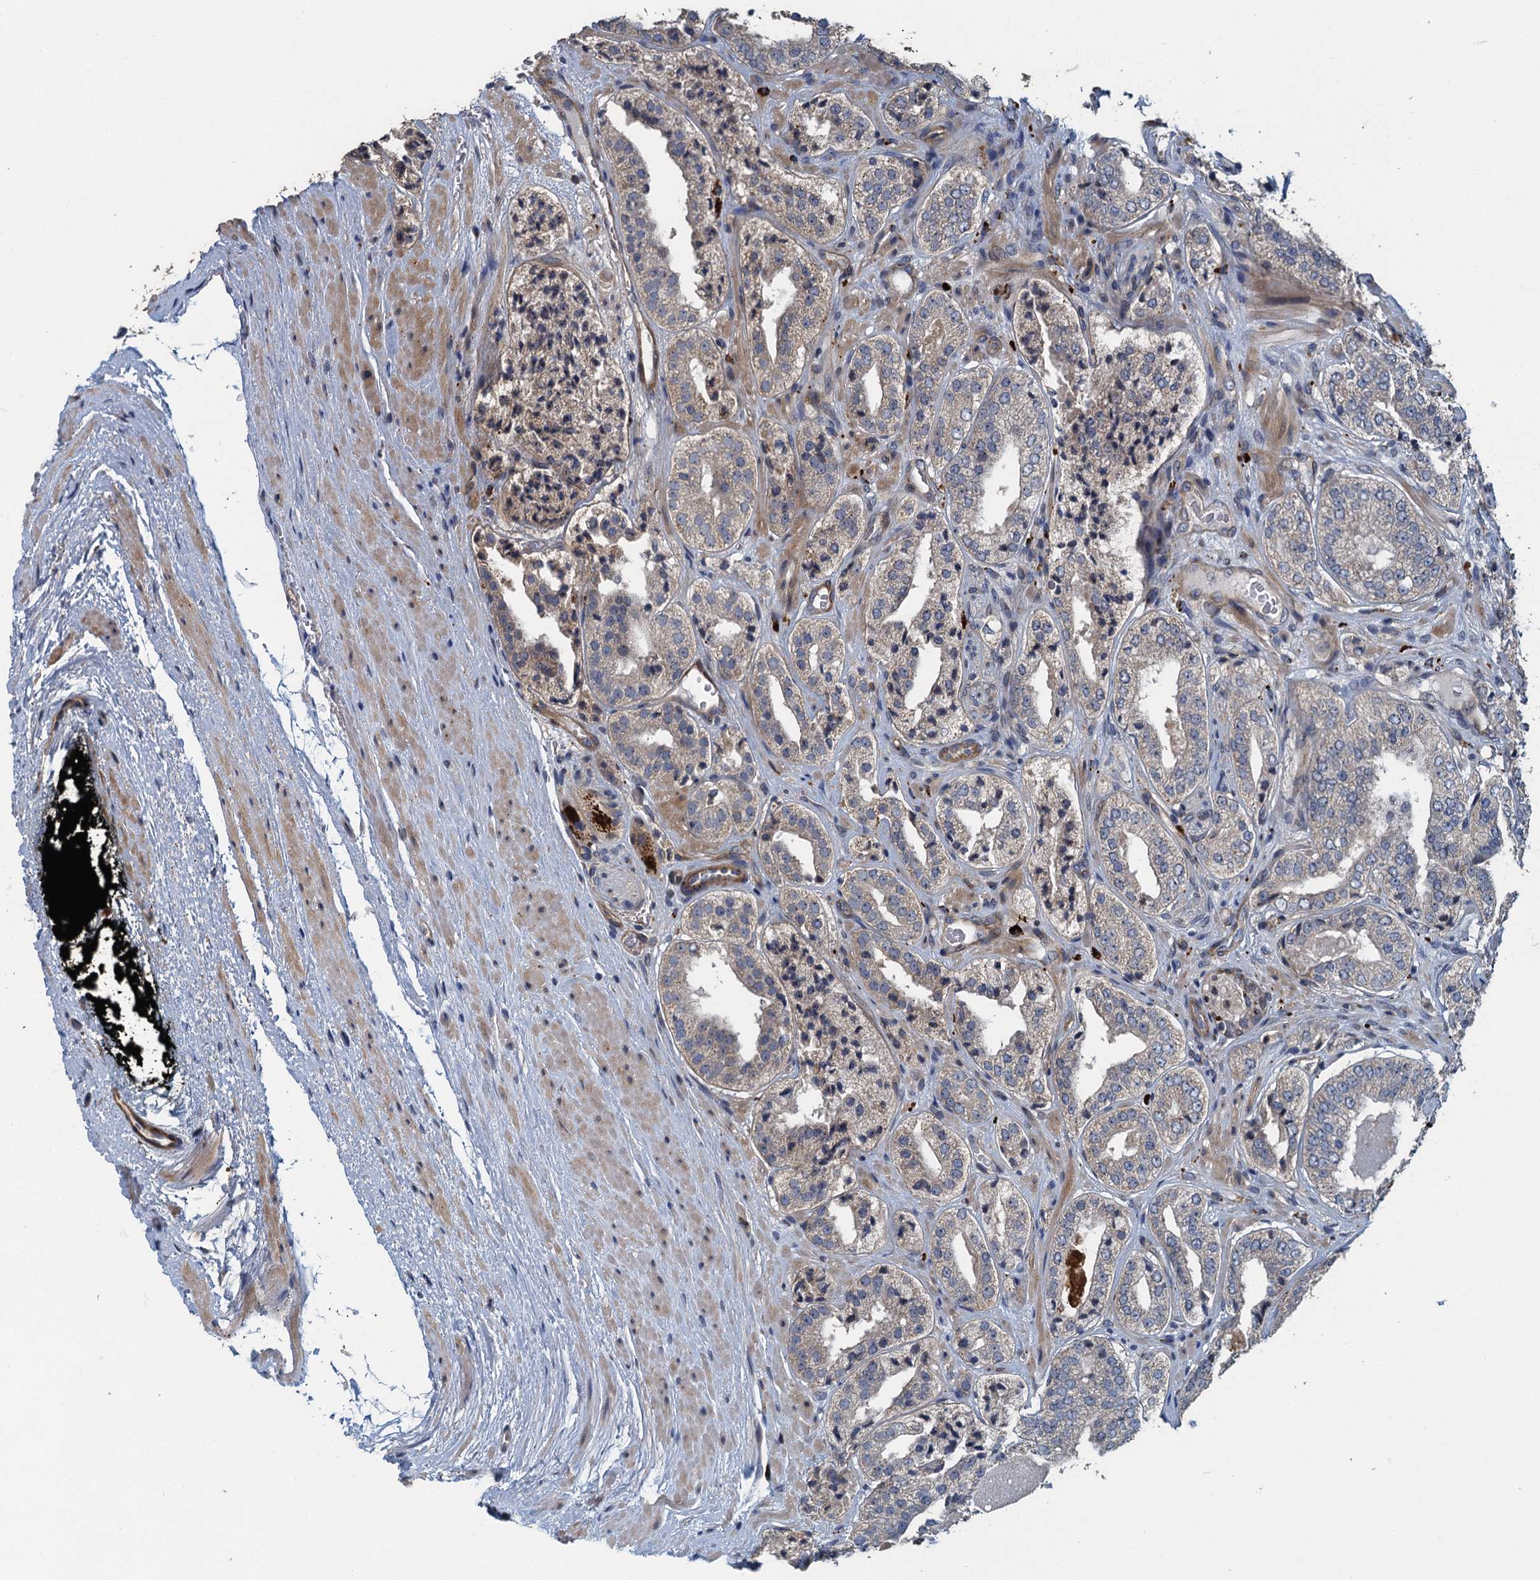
{"staining": {"intensity": "weak", "quantity": "<25%", "location": "cytoplasmic/membranous"}, "tissue": "prostate cancer", "cell_type": "Tumor cells", "image_type": "cancer", "snomed": [{"axis": "morphology", "description": "Adenocarcinoma, High grade"}, {"axis": "topography", "description": "Prostate"}], "caption": "The histopathology image shows no significant expression in tumor cells of adenocarcinoma (high-grade) (prostate).", "gene": "AGRN", "patient": {"sex": "male", "age": 71}}